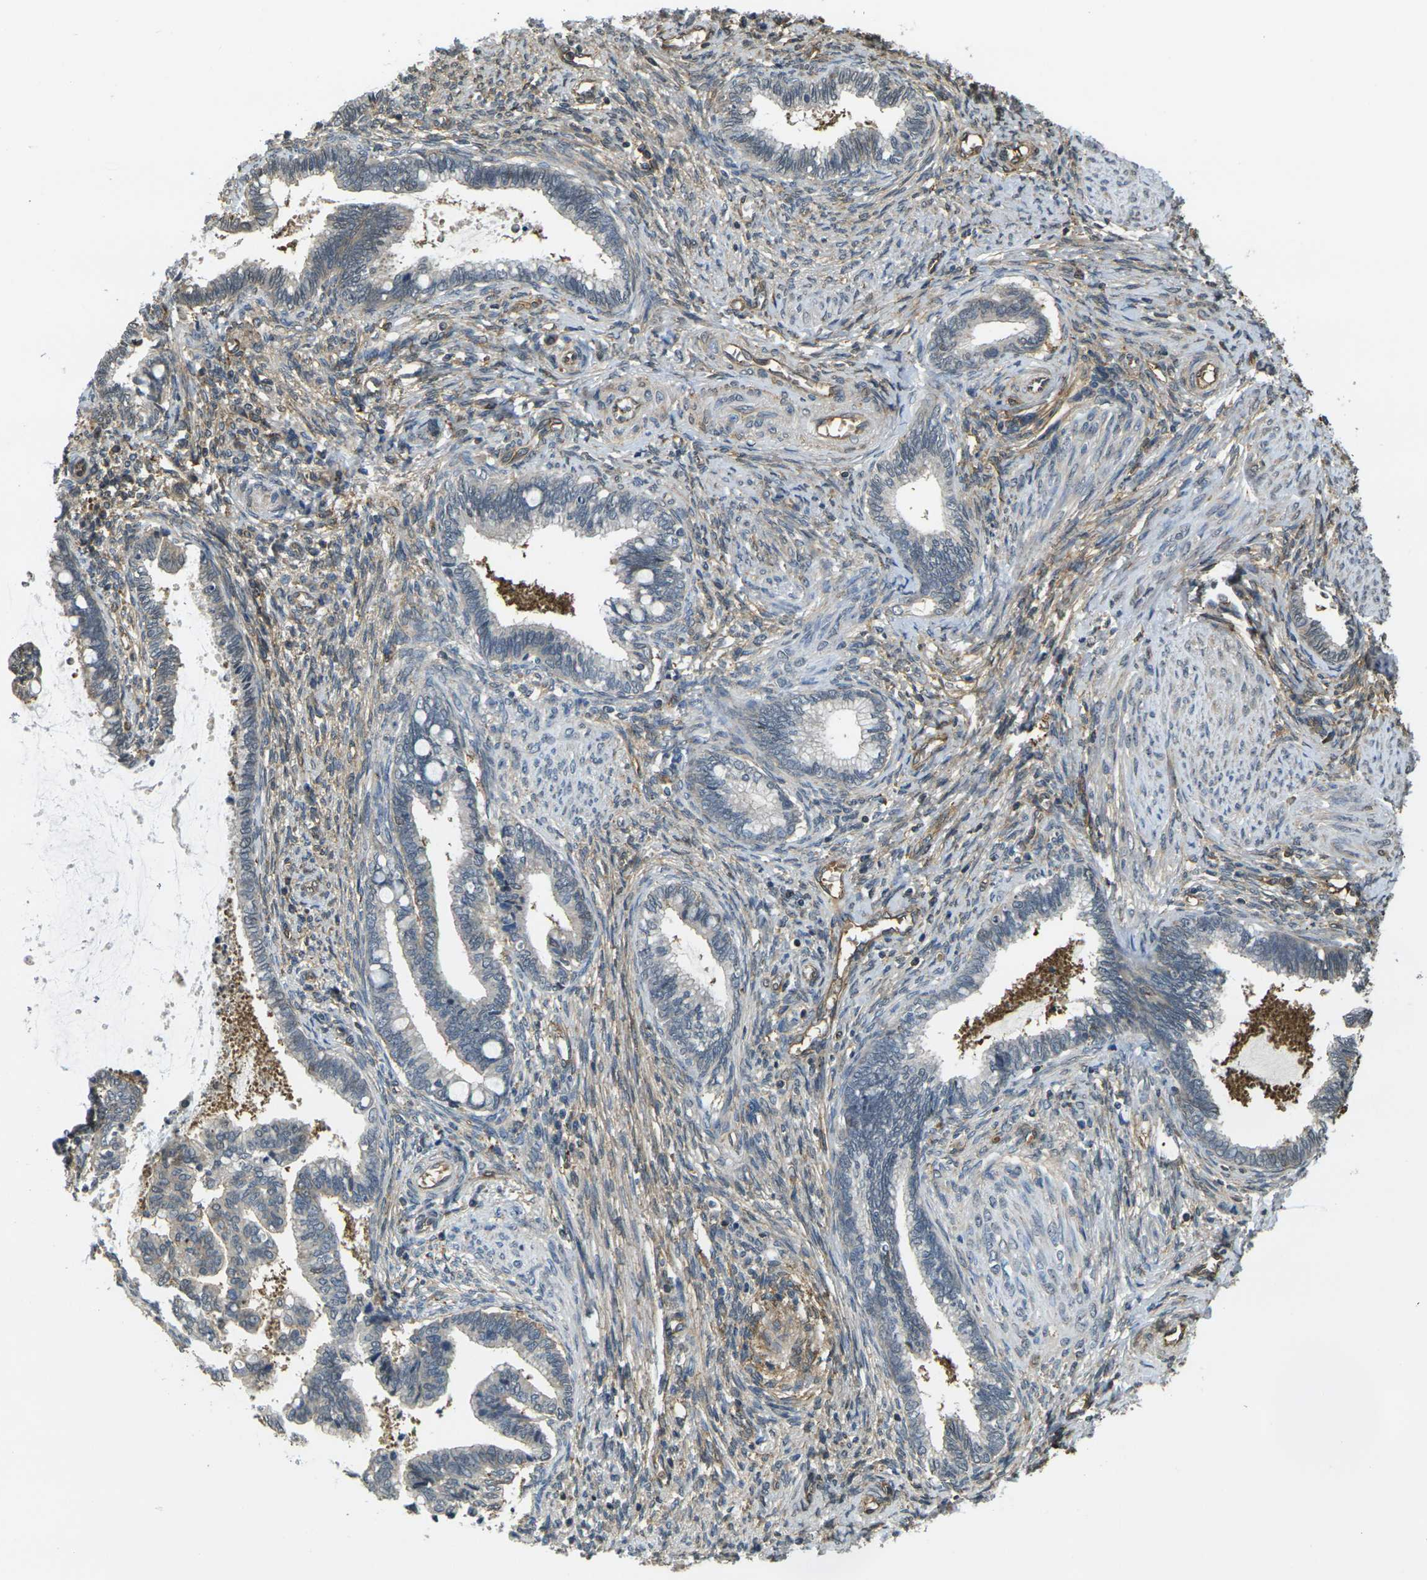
{"staining": {"intensity": "weak", "quantity": "25%-75%", "location": "cytoplasmic/membranous"}, "tissue": "cervical cancer", "cell_type": "Tumor cells", "image_type": "cancer", "snomed": [{"axis": "morphology", "description": "Adenocarcinoma, NOS"}, {"axis": "topography", "description": "Cervix"}], "caption": "Immunohistochemical staining of cervical cancer displays weak cytoplasmic/membranous protein staining in approximately 25%-75% of tumor cells.", "gene": "CAST", "patient": {"sex": "female", "age": 44}}